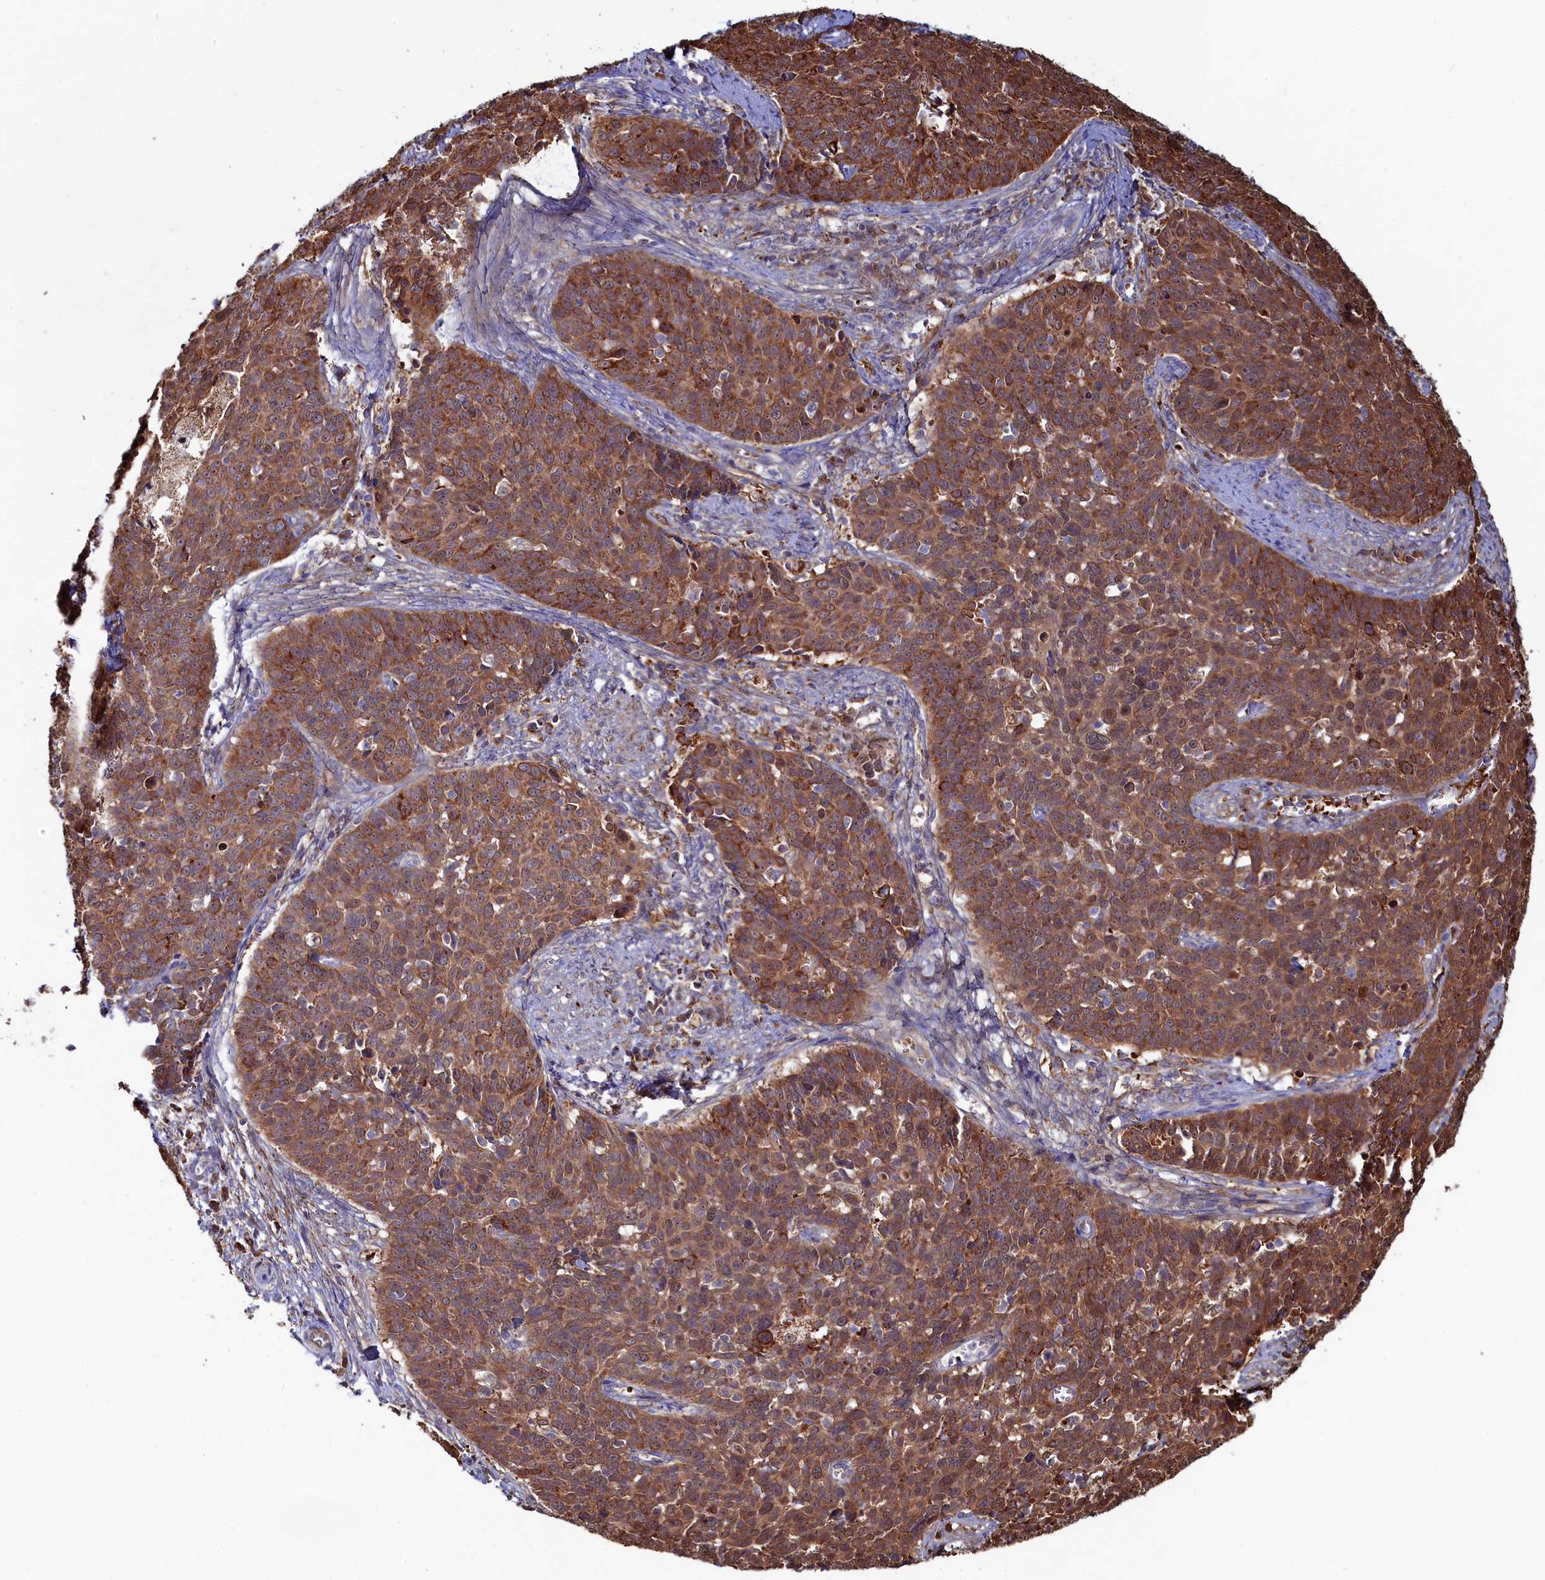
{"staining": {"intensity": "moderate", "quantity": ">75%", "location": "cytoplasmic/membranous"}, "tissue": "cervical cancer", "cell_type": "Tumor cells", "image_type": "cancer", "snomed": [{"axis": "morphology", "description": "Squamous cell carcinoma, NOS"}, {"axis": "topography", "description": "Cervix"}], "caption": "DAB (3,3'-diaminobenzidine) immunohistochemical staining of cervical squamous cell carcinoma reveals moderate cytoplasmic/membranous protein positivity in approximately >75% of tumor cells. (brown staining indicates protein expression, while blue staining denotes nuclei).", "gene": "ASTE1", "patient": {"sex": "female", "age": 39}}